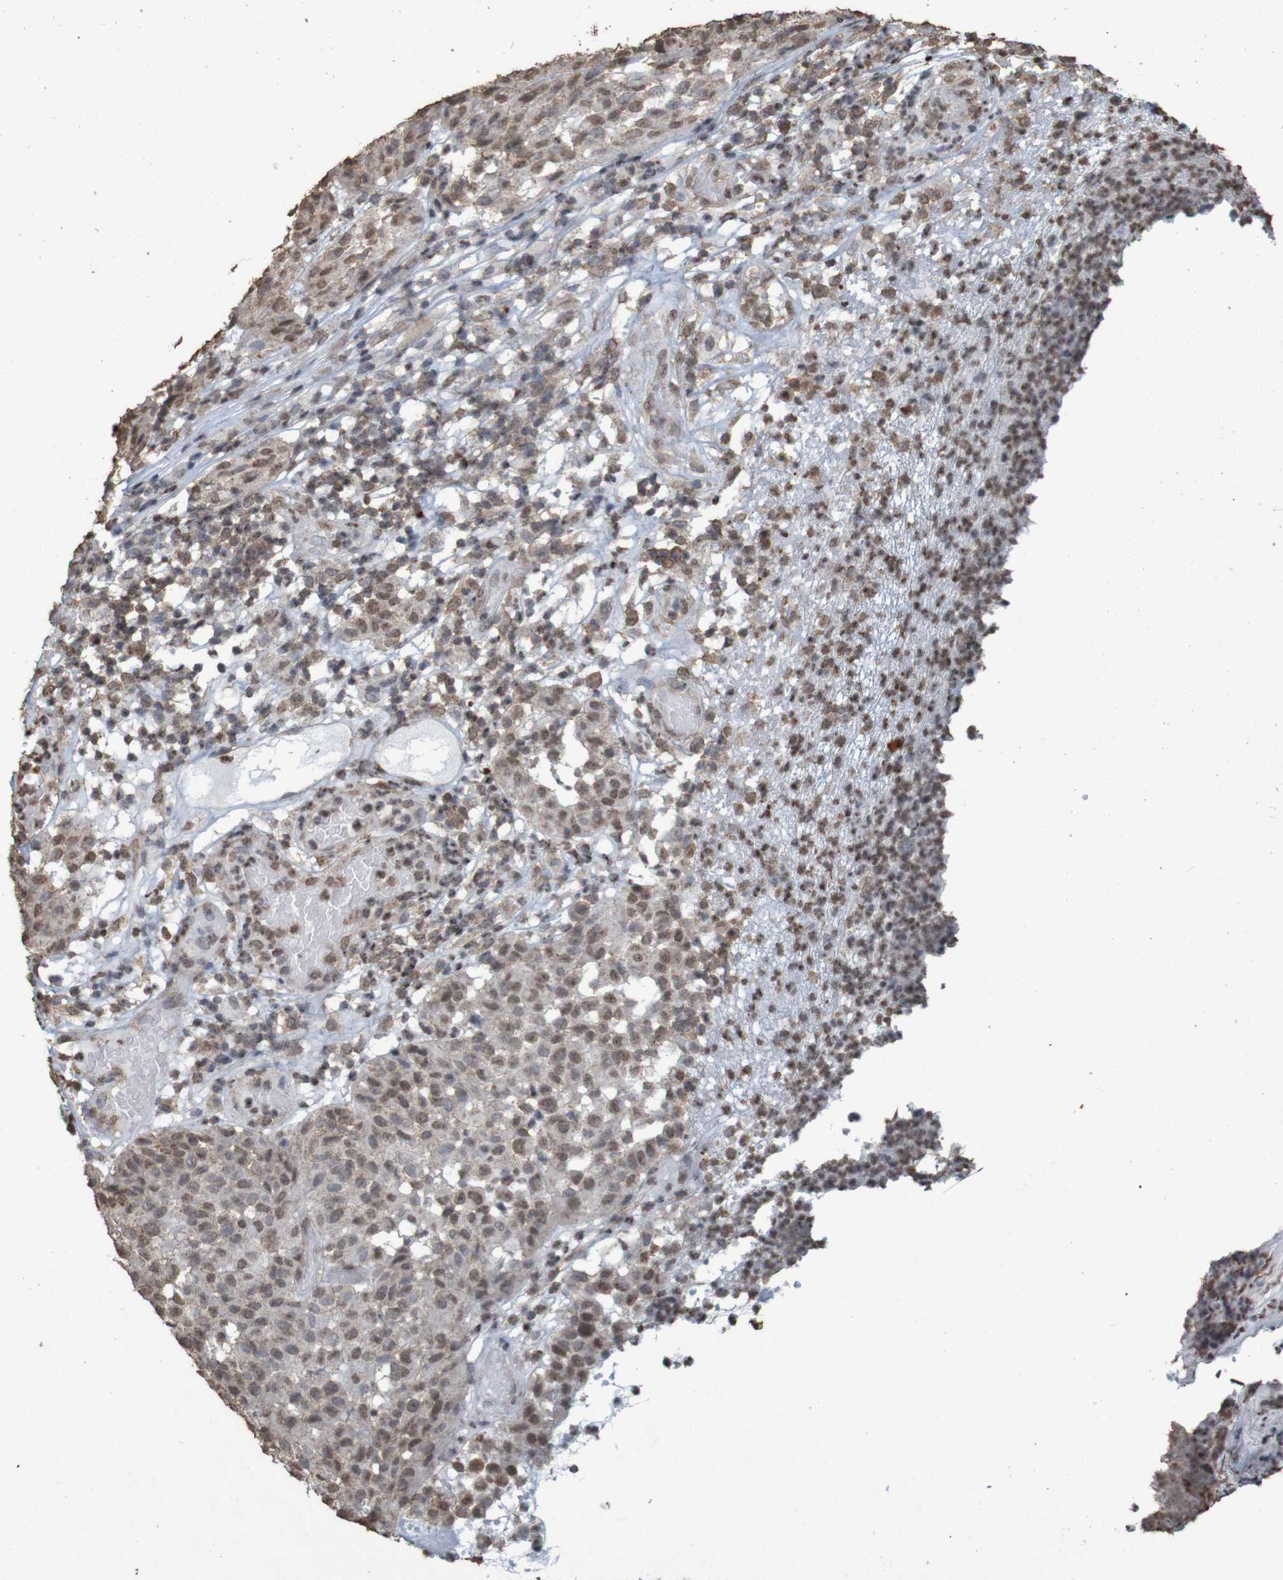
{"staining": {"intensity": "weak", "quantity": ">75%", "location": "nuclear"}, "tissue": "melanoma", "cell_type": "Tumor cells", "image_type": "cancer", "snomed": [{"axis": "morphology", "description": "Malignant melanoma, NOS"}, {"axis": "topography", "description": "Skin"}], "caption": "This is a photomicrograph of IHC staining of melanoma, which shows weak staining in the nuclear of tumor cells.", "gene": "GFI1", "patient": {"sex": "female", "age": 46}}